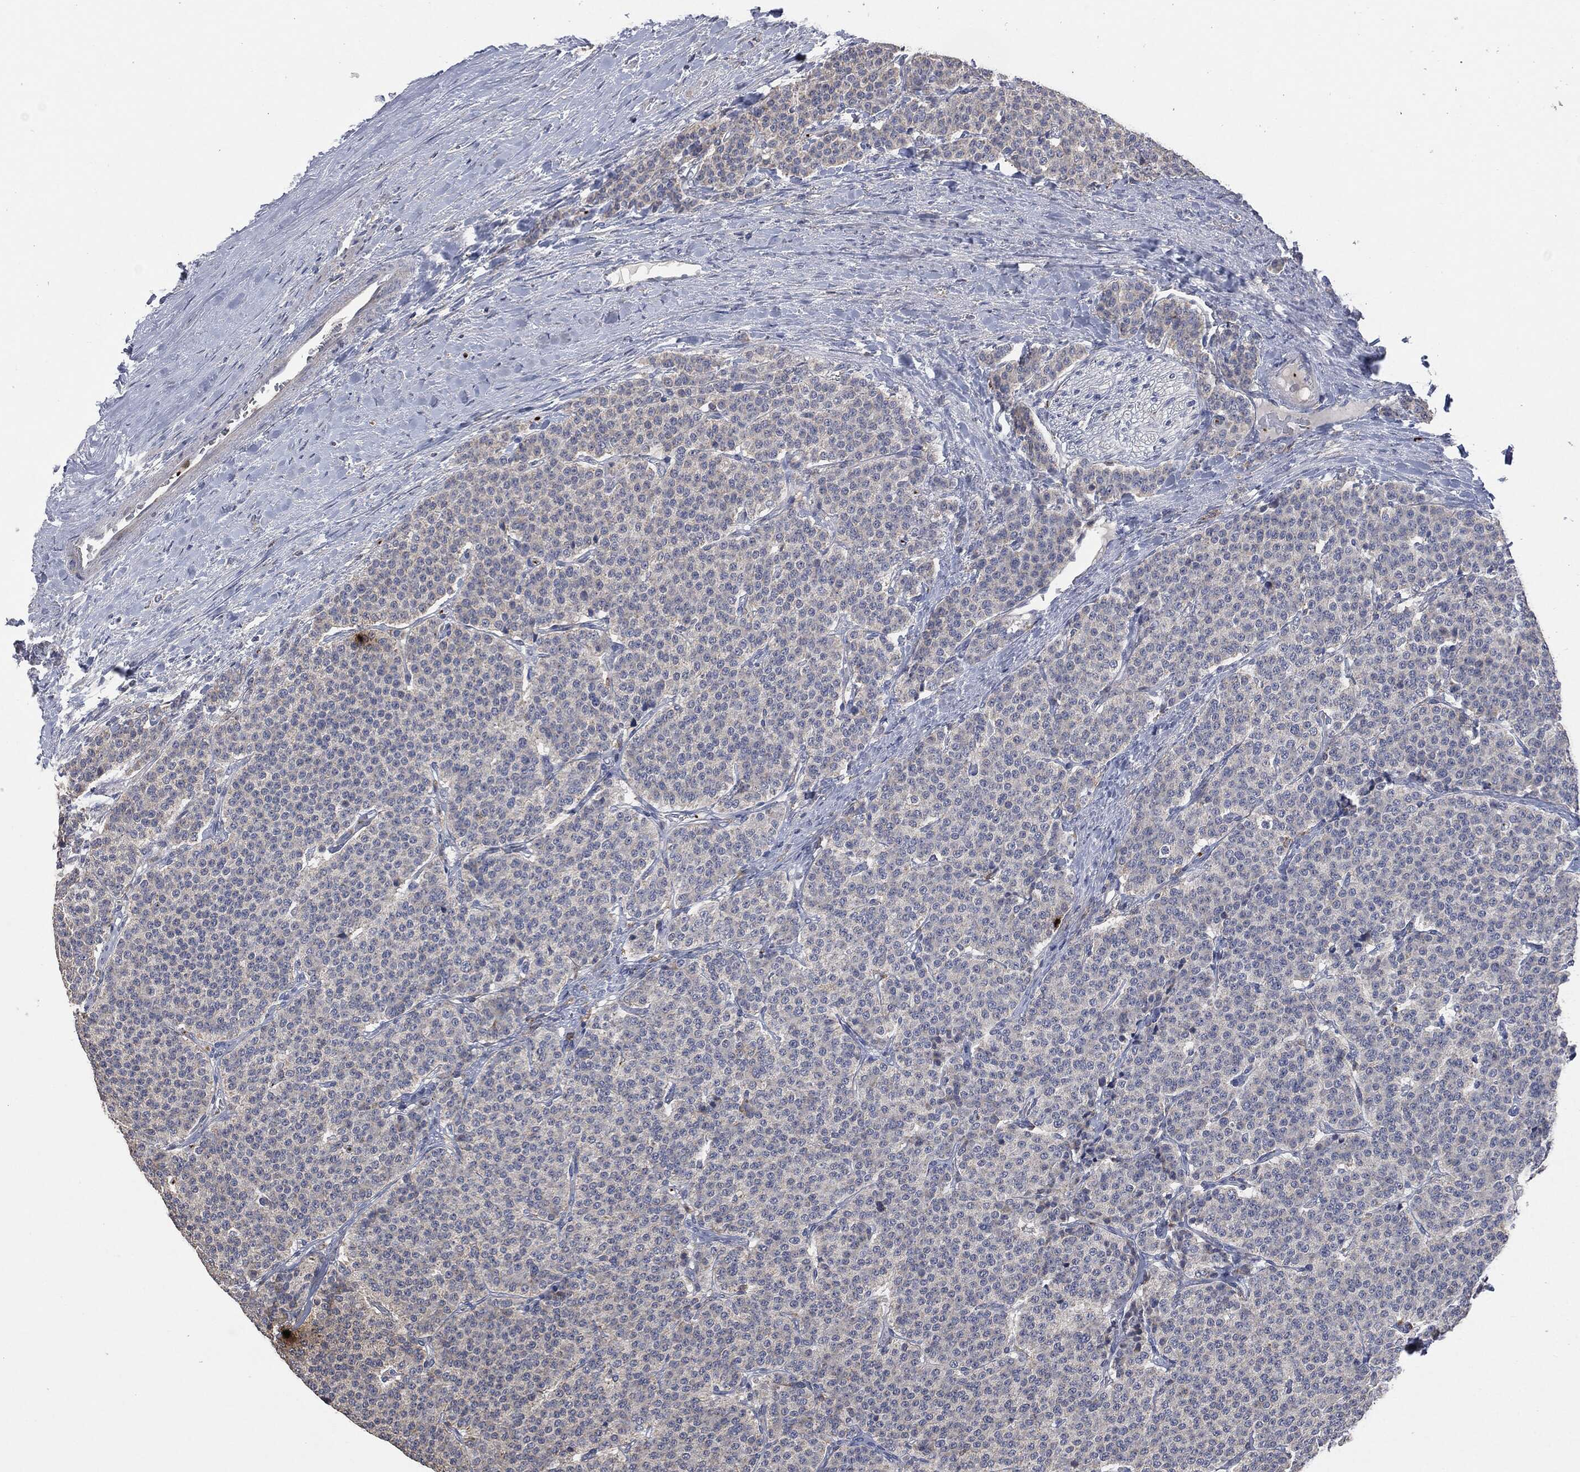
{"staining": {"intensity": "negative", "quantity": "none", "location": "none"}, "tissue": "carcinoid", "cell_type": "Tumor cells", "image_type": "cancer", "snomed": [{"axis": "morphology", "description": "Carcinoid, malignant, NOS"}, {"axis": "topography", "description": "Small intestine"}], "caption": "Micrograph shows no protein positivity in tumor cells of carcinoid tissue.", "gene": "CD33", "patient": {"sex": "female", "age": 58}}